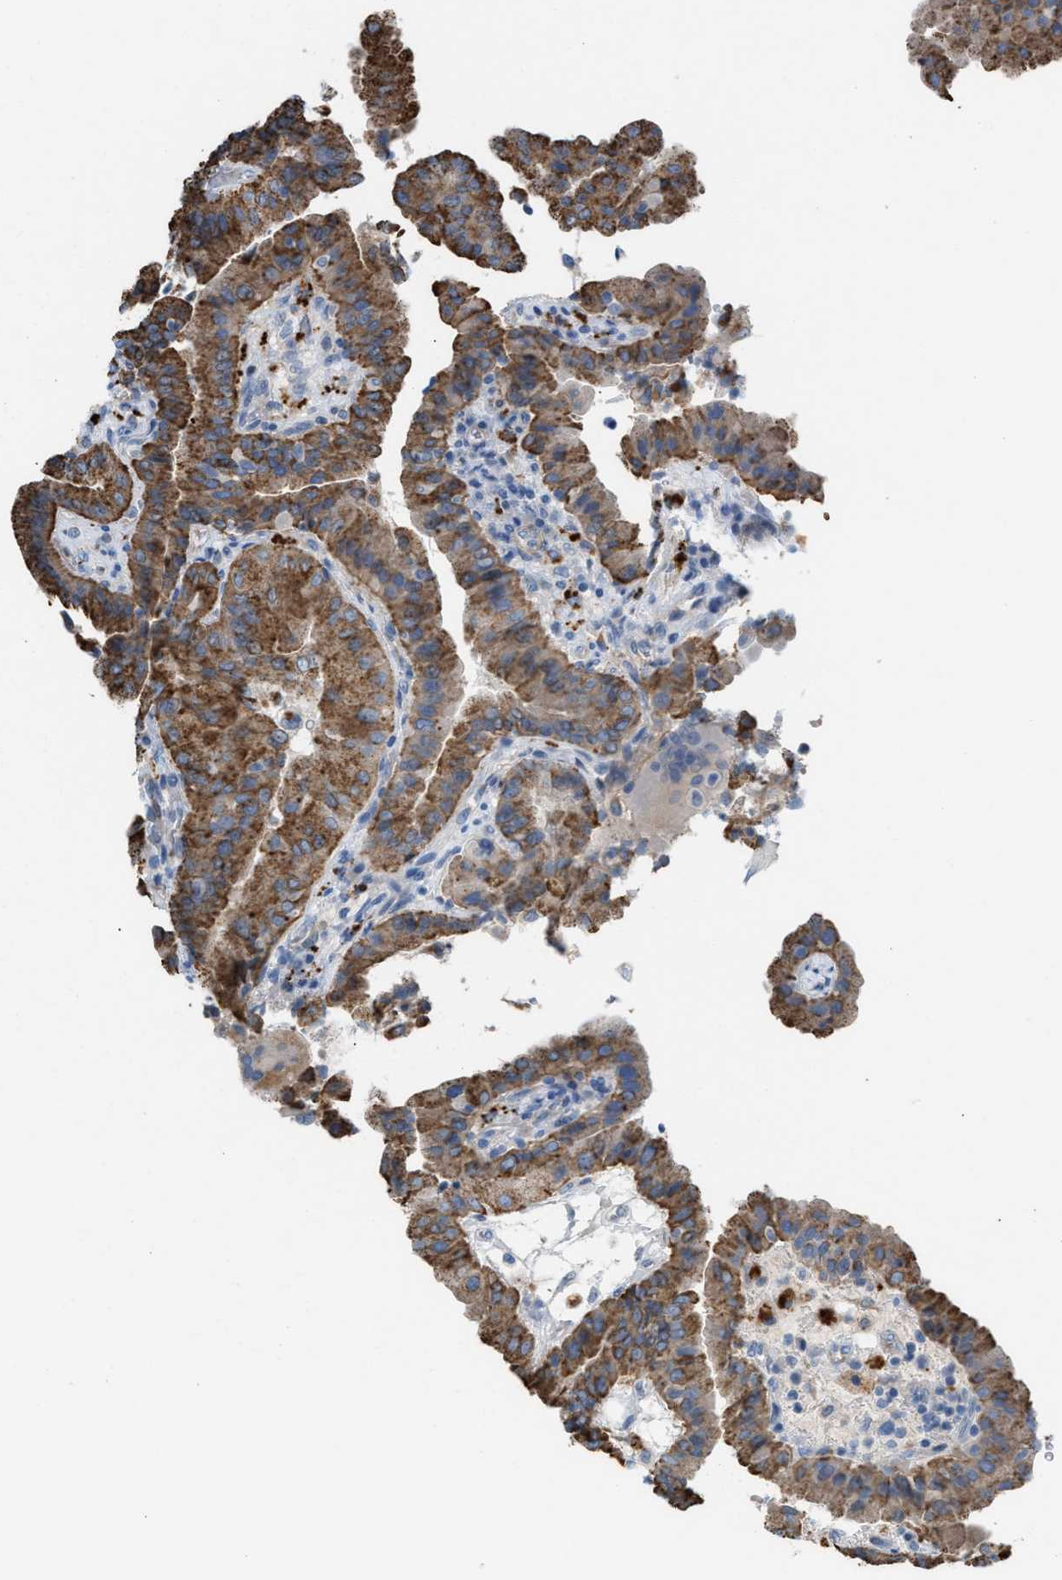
{"staining": {"intensity": "moderate", "quantity": ">75%", "location": "cytoplasmic/membranous"}, "tissue": "thyroid cancer", "cell_type": "Tumor cells", "image_type": "cancer", "snomed": [{"axis": "morphology", "description": "Papillary adenocarcinoma, NOS"}, {"axis": "topography", "description": "Thyroid gland"}], "caption": "About >75% of tumor cells in human thyroid papillary adenocarcinoma display moderate cytoplasmic/membranous protein expression as visualized by brown immunohistochemical staining.", "gene": "ASPA", "patient": {"sex": "male", "age": 33}}